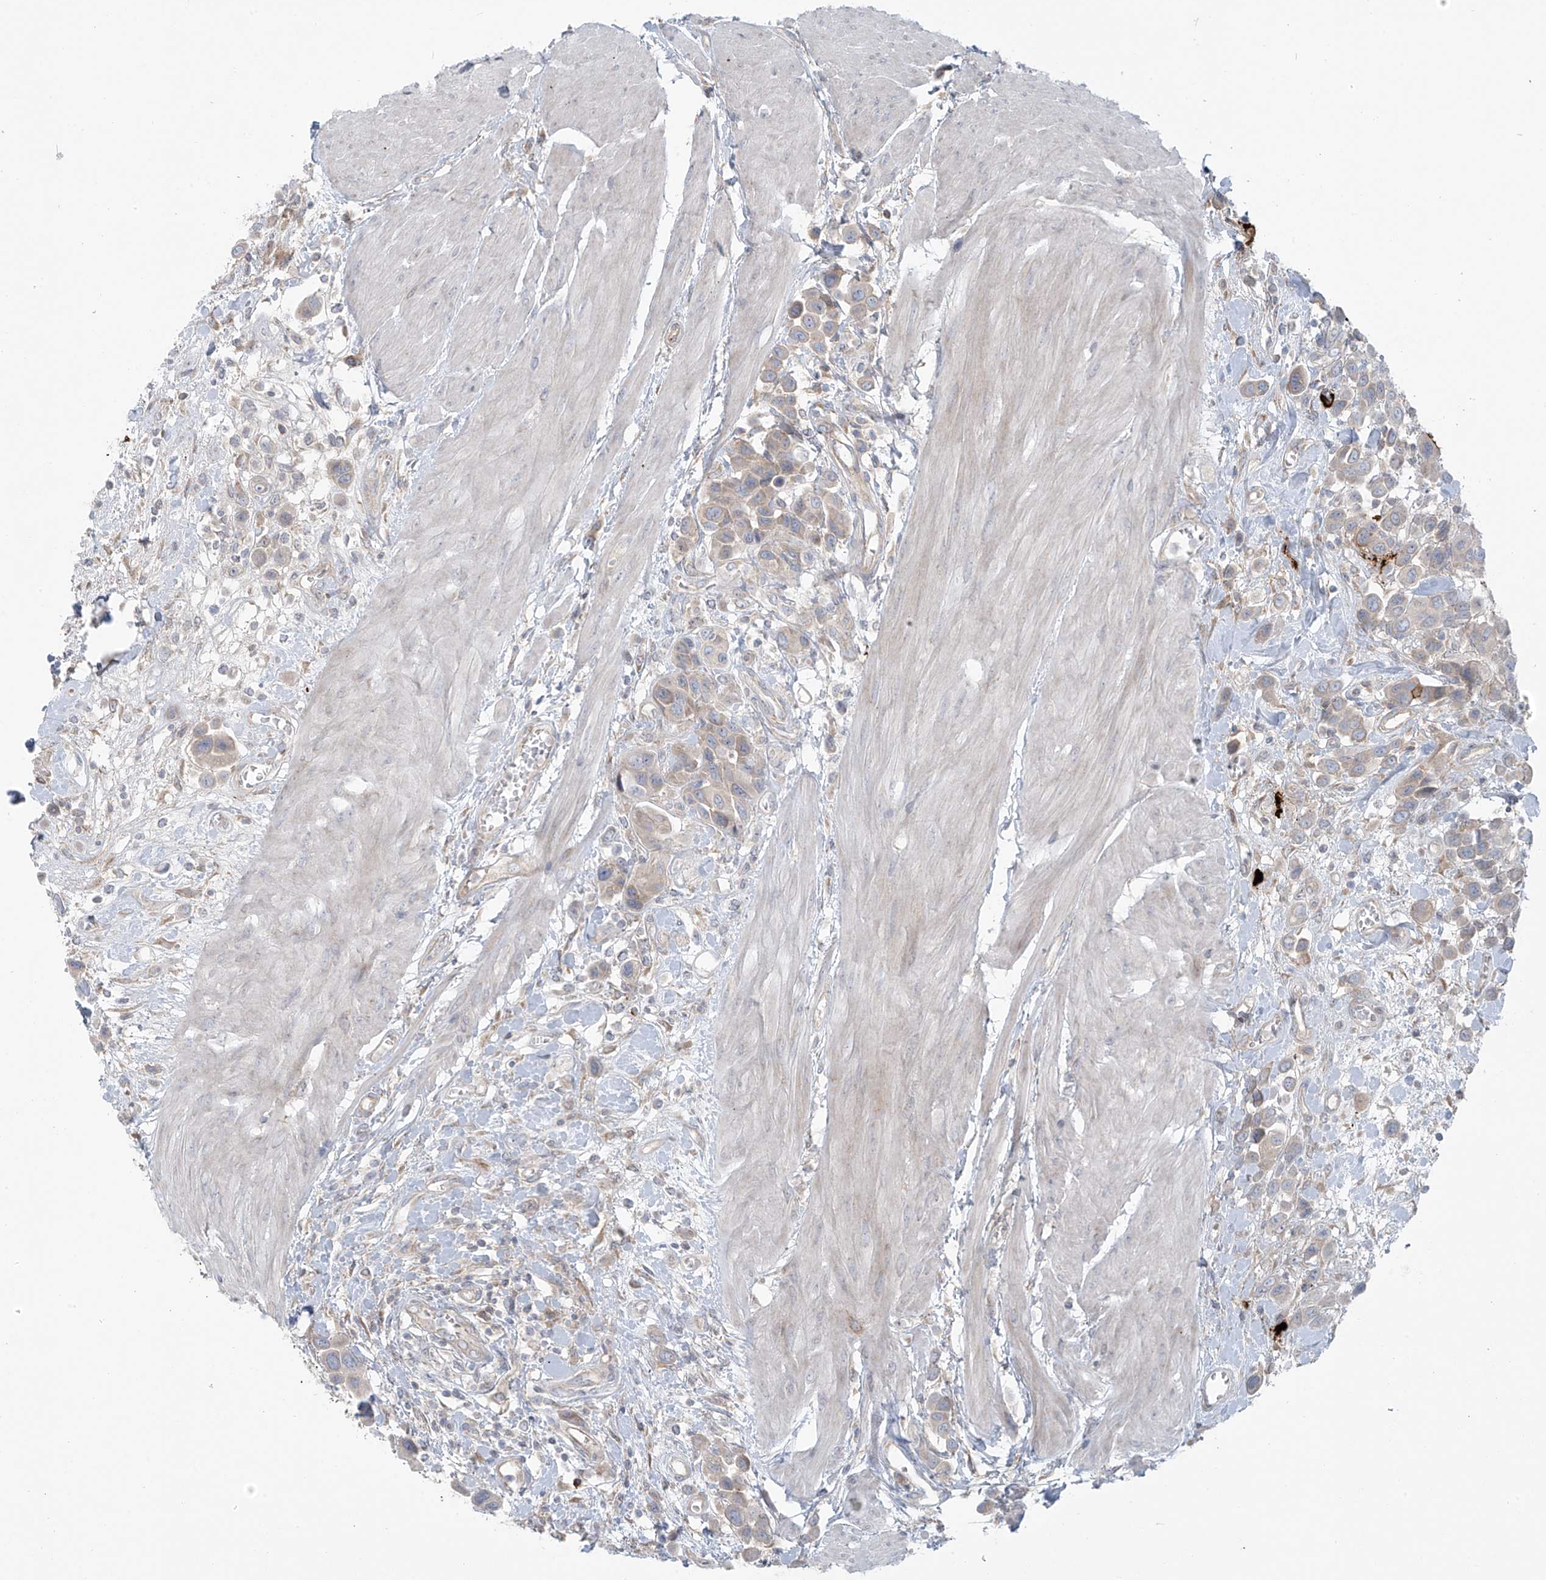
{"staining": {"intensity": "weak", "quantity": "<25%", "location": "cytoplasmic/membranous"}, "tissue": "urothelial cancer", "cell_type": "Tumor cells", "image_type": "cancer", "snomed": [{"axis": "morphology", "description": "Urothelial carcinoma, High grade"}, {"axis": "topography", "description": "Urinary bladder"}], "caption": "Urothelial carcinoma (high-grade) was stained to show a protein in brown. There is no significant positivity in tumor cells.", "gene": "LZTS3", "patient": {"sex": "male", "age": 50}}